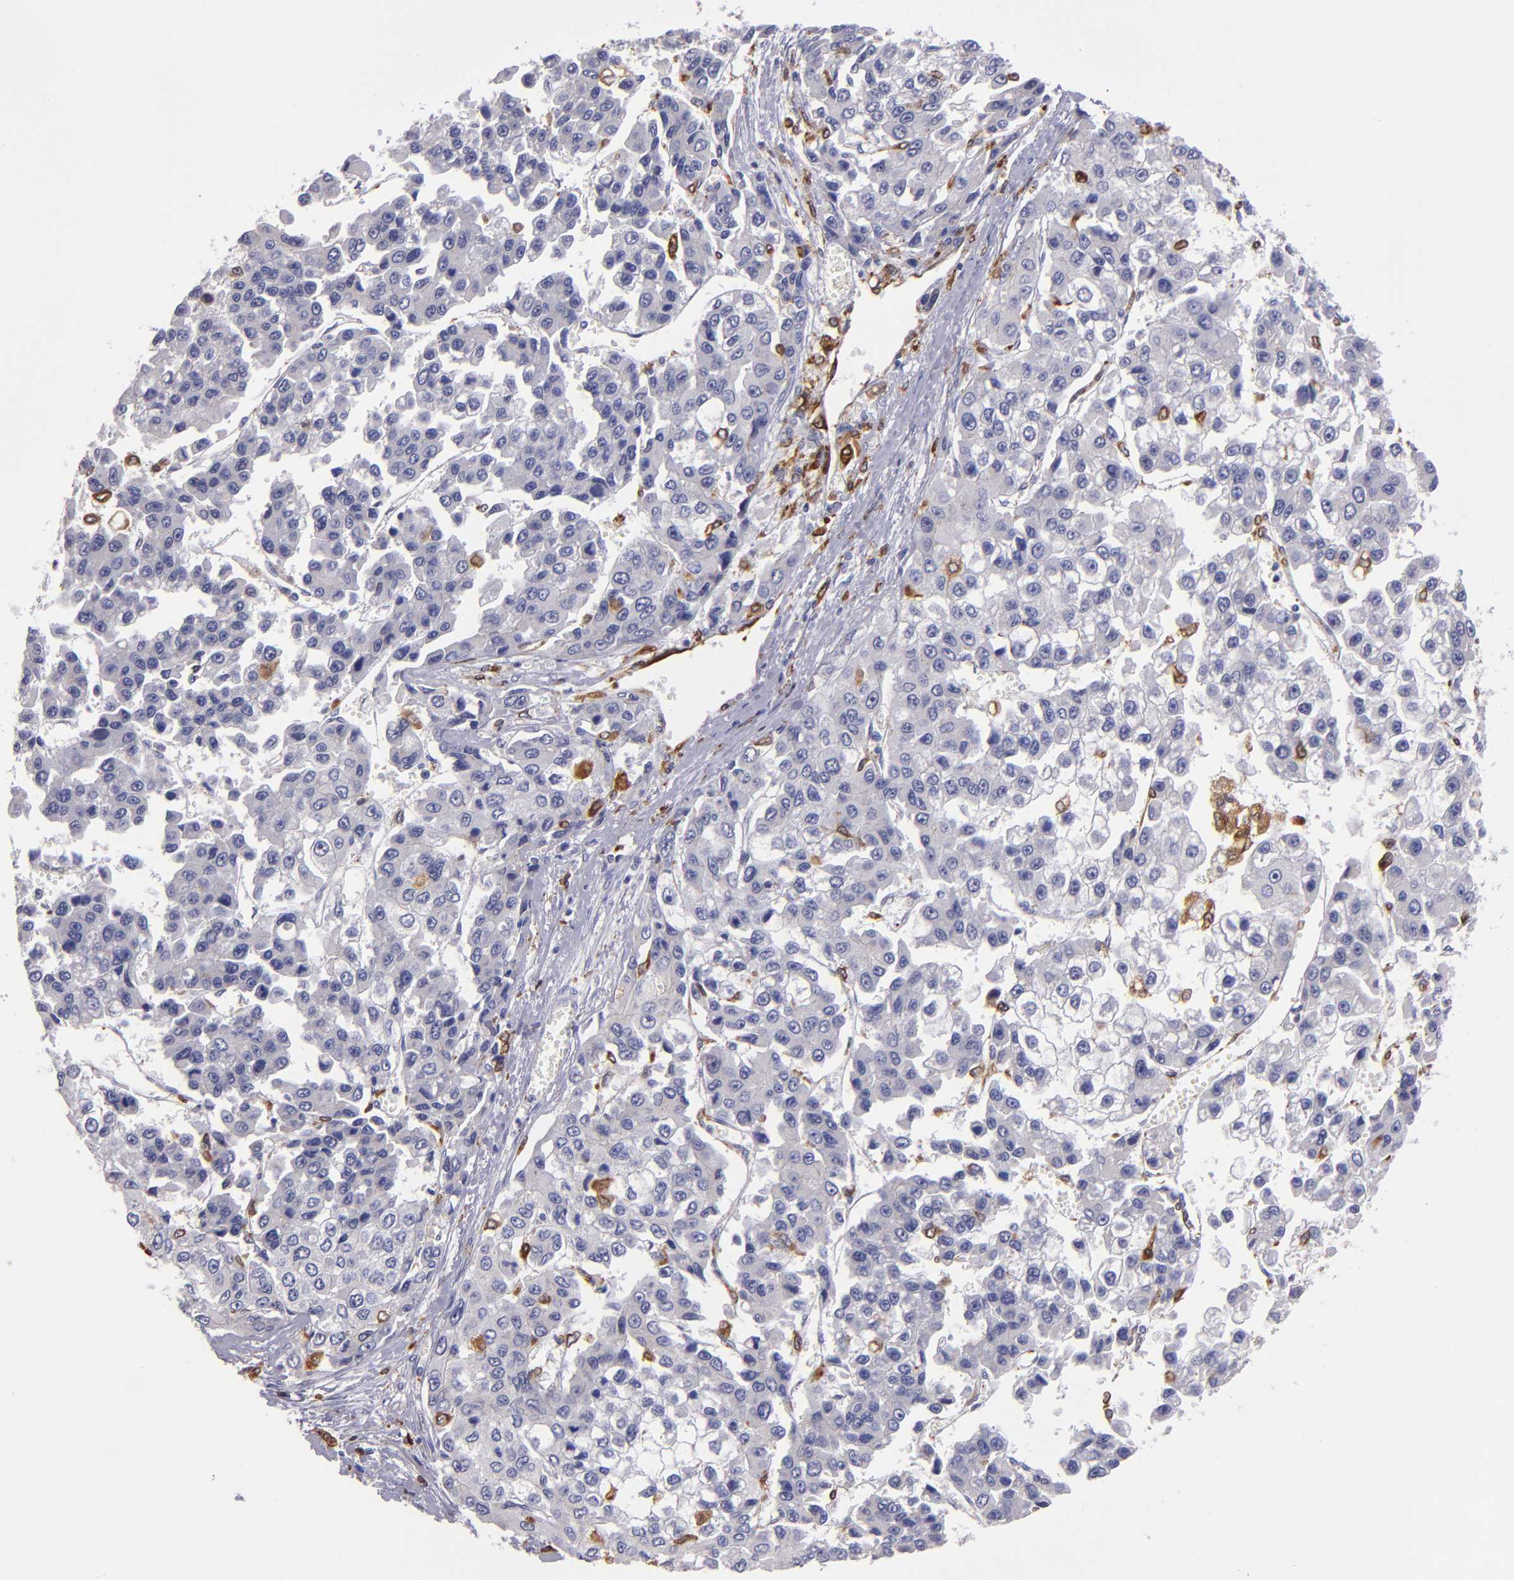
{"staining": {"intensity": "negative", "quantity": "none", "location": "none"}, "tissue": "liver cancer", "cell_type": "Tumor cells", "image_type": "cancer", "snomed": [{"axis": "morphology", "description": "Carcinoma, Hepatocellular, NOS"}, {"axis": "topography", "description": "Liver"}], "caption": "A micrograph of liver hepatocellular carcinoma stained for a protein shows no brown staining in tumor cells.", "gene": "PTGS1", "patient": {"sex": "female", "age": 66}}